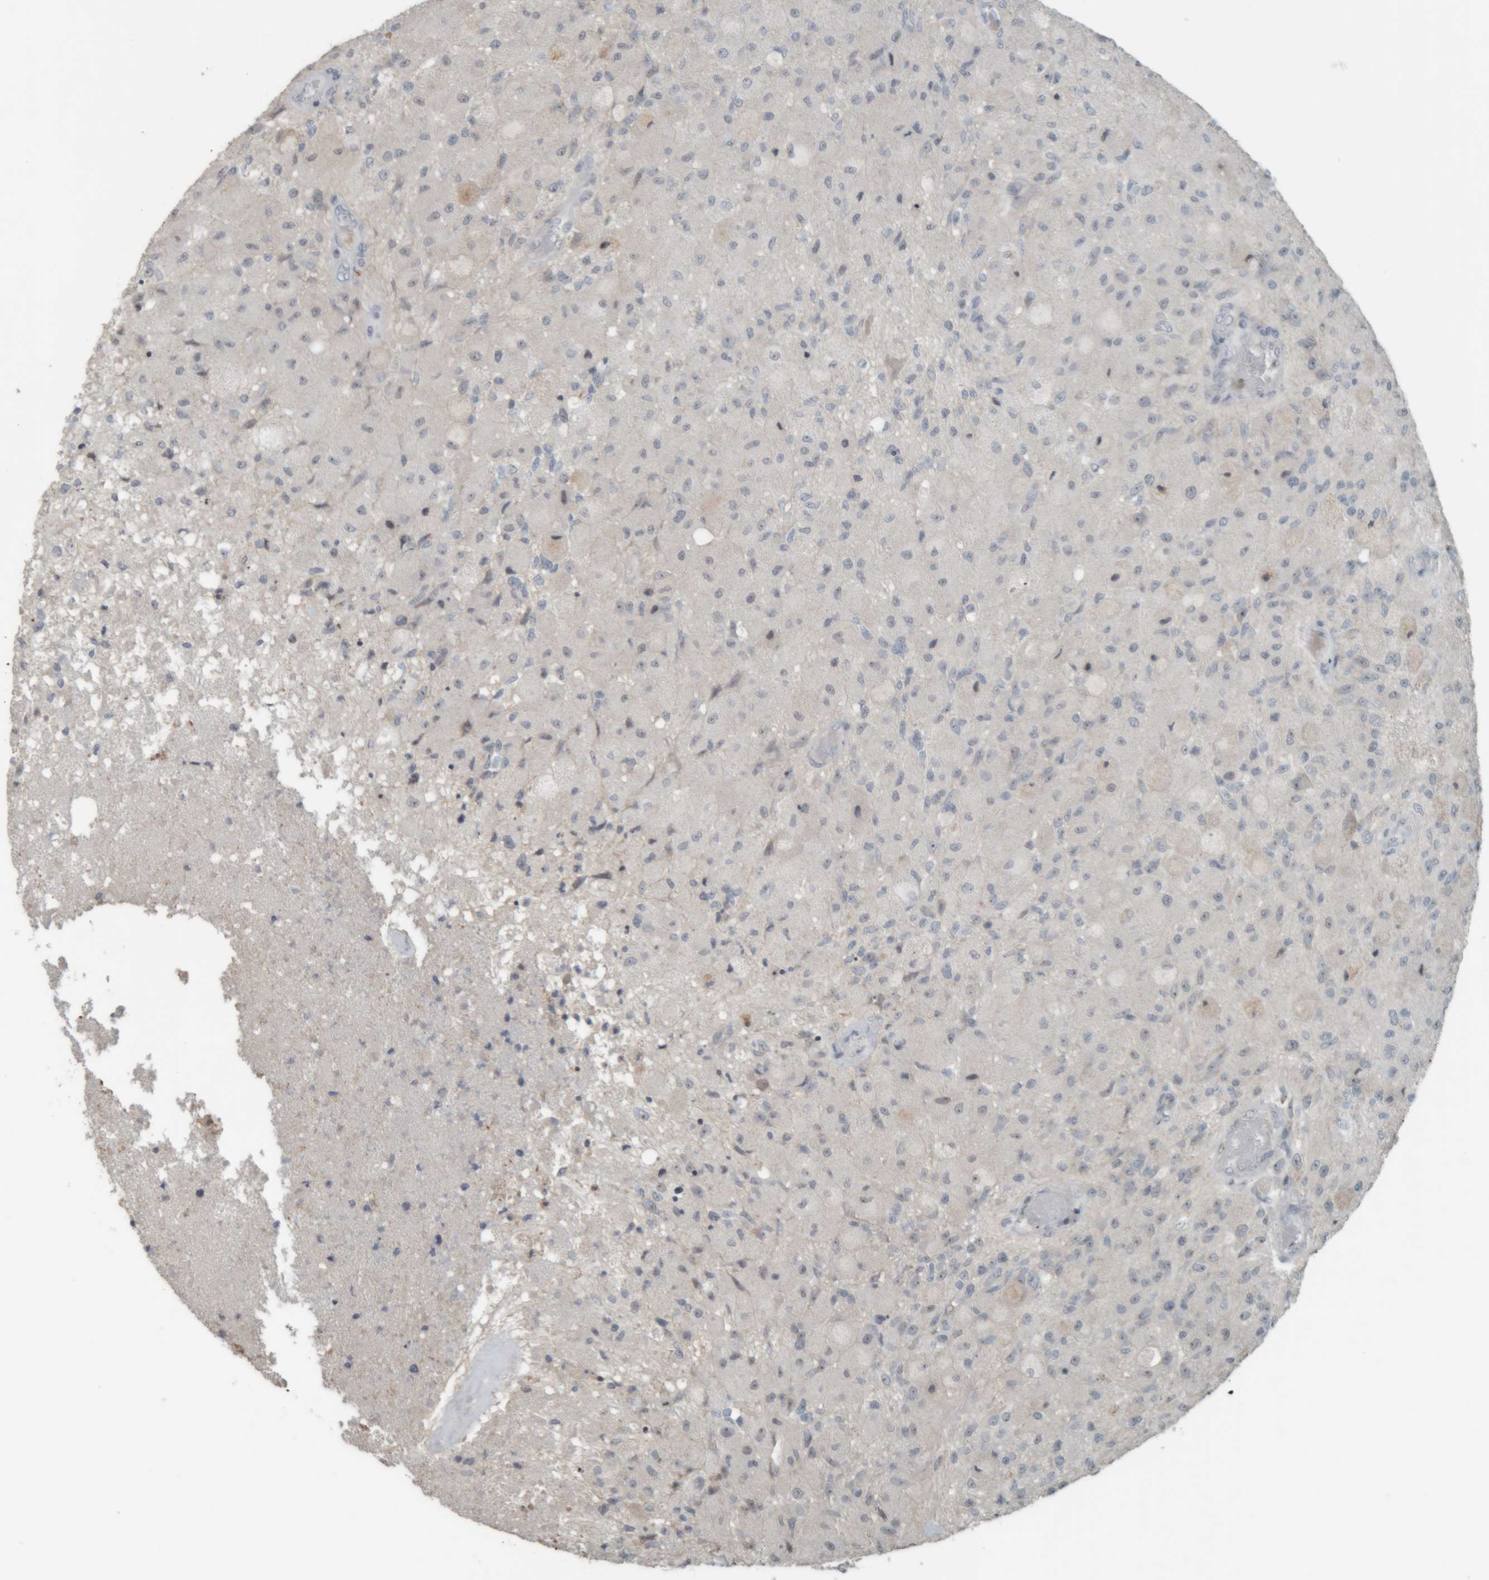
{"staining": {"intensity": "negative", "quantity": "none", "location": "none"}, "tissue": "glioma", "cell_type": "Tumor cells", "image_type": "cancer", "snomed": [{"axis": "morphology", "description": "Normal tissue, NOS"}, {"axis": "morphology", "description": "Glioma, malignant, High grade"}, {"axis": "topography", "description": "Cerebral cortex"}], "caption": "Immunohistochemical staining of glioma demonstrates no significant expression in tumor cells. (Stains: DAB IHC with hematoxylin counter stain, Microscopy: brightfield microscopy at high magnification).", "gene": "RPF1", "patient": {"sex": "male", "age": 77}}